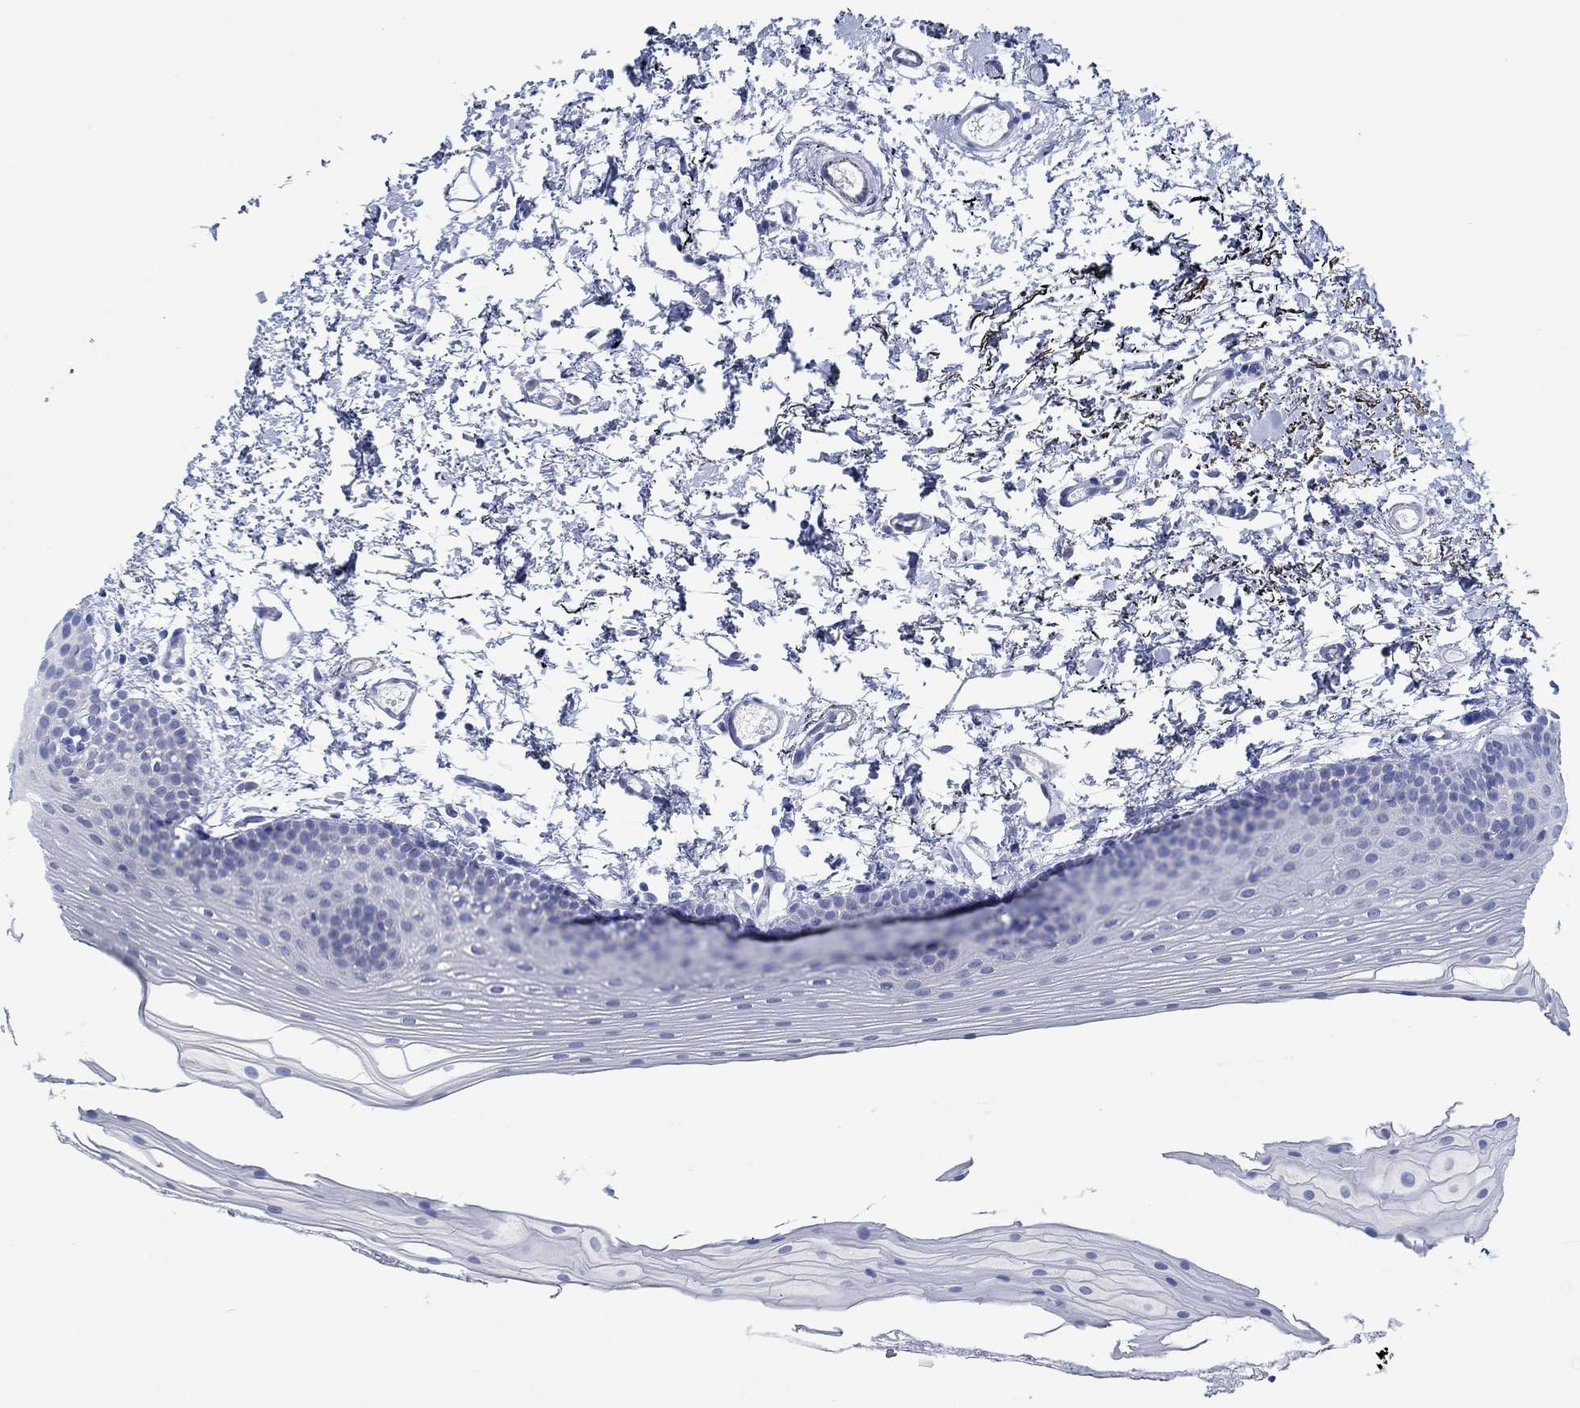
{"staining": {"intensity": "negative", "quantity": "none", "location": "none"}, "tissue": "oral mucosa", "cell_type": "Squamous epithelial cells", "image_type": "normal", "snomed": [{"axis": "morphology", "description": "Normal tissue, NOS"}, {"axis": "topography", "description": "Oral tissue"}], "caption": "A photomicrograph of oral mucosa stained for a protein shows no brown staining in squamous epithelial cells.", "gene": "ZNF671", "patient": {"sex": "female", "age": 57}}